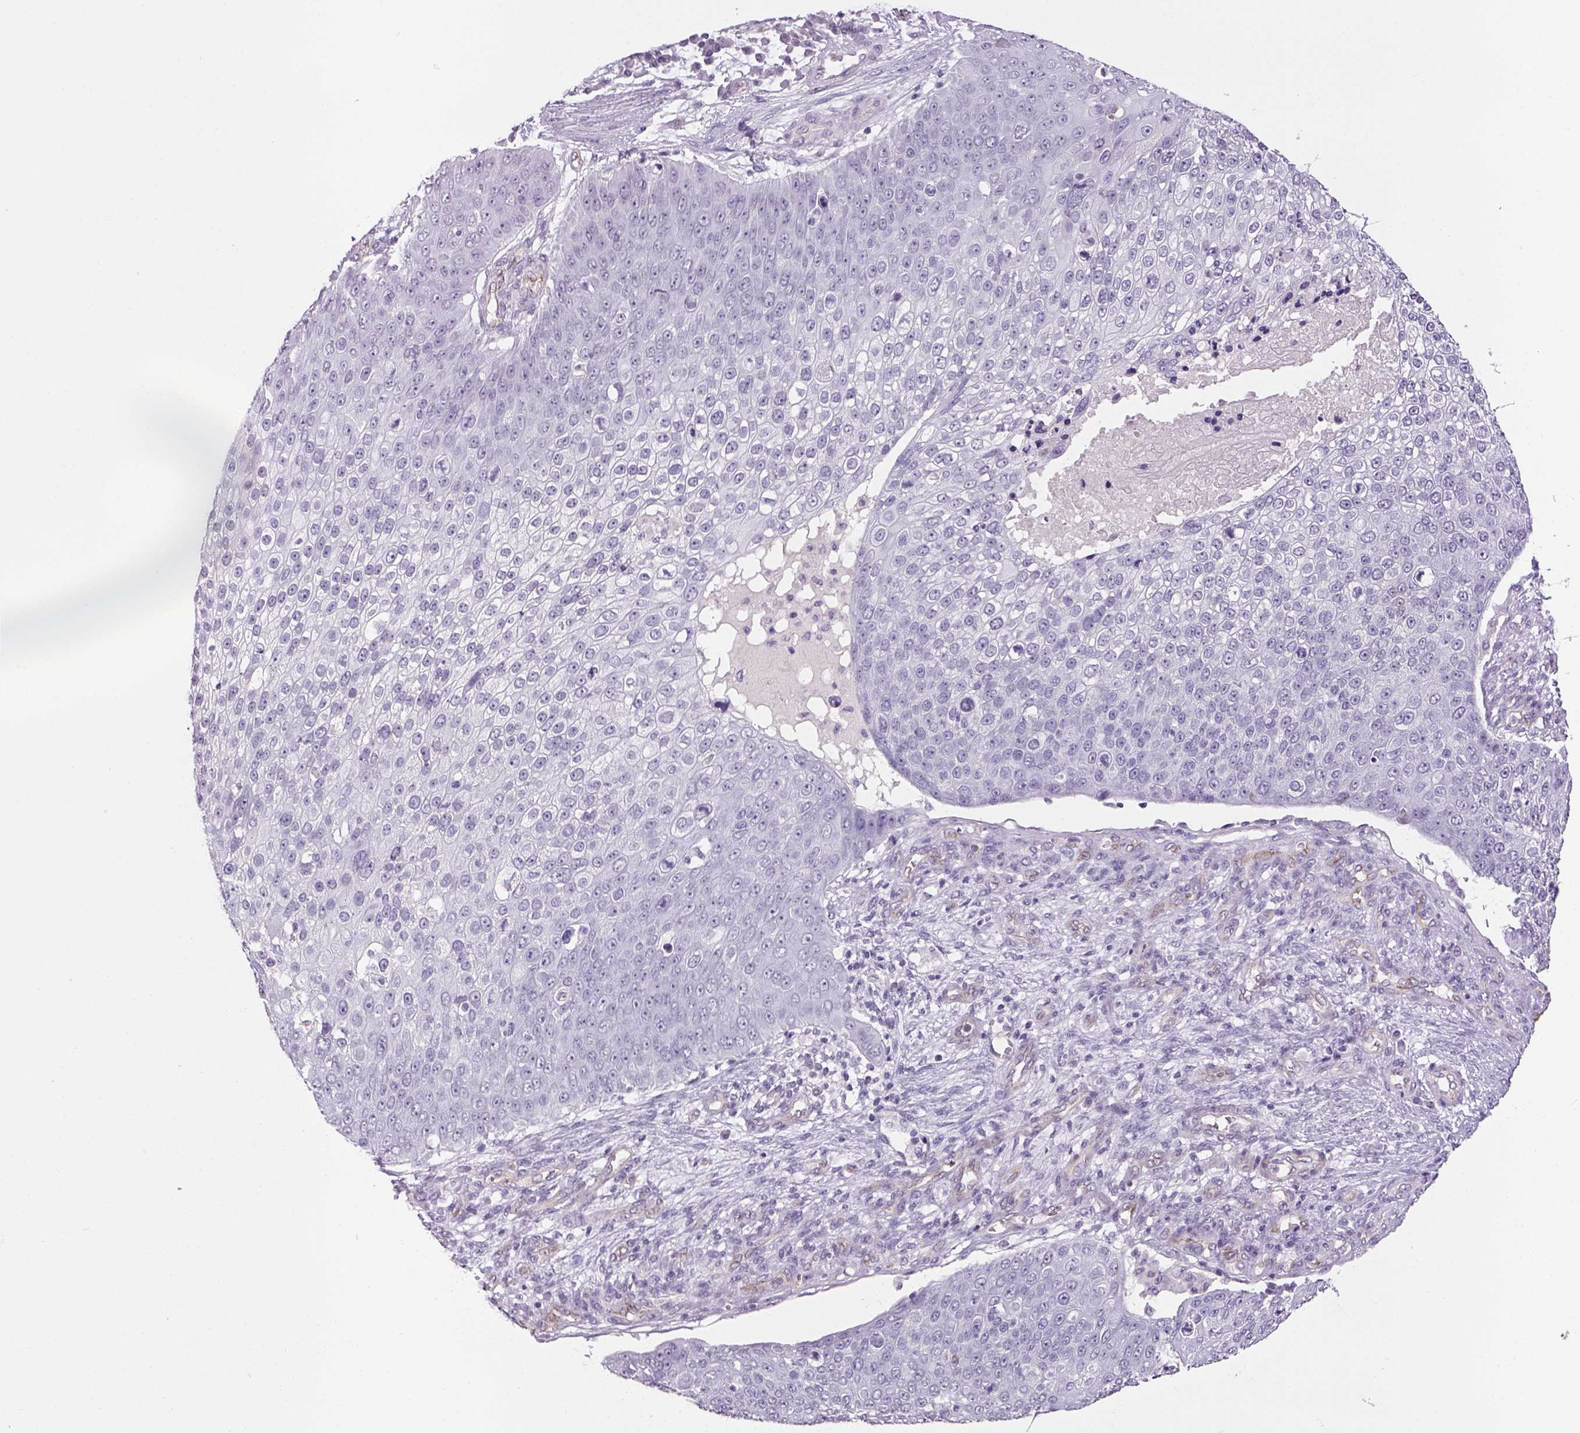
{"staining": {"intensity": "negative", "quantity": "none", "location": "none"}, "tissue": "skin cancer", "cell_type": "Tumor cells", "image_type": "cancer", "snomed": [{"axis": "morphology", "description": "Squamous cell carcinoma, NOS"}, {"axis": "topography", "description": "Skin"}], "caption": "Human skin squamous cell carcinoma stained for a protein using IHC displays no expression in tumor cells.", "gene": "PRRT1", "patient": {"sex": "male", "age": 71}}